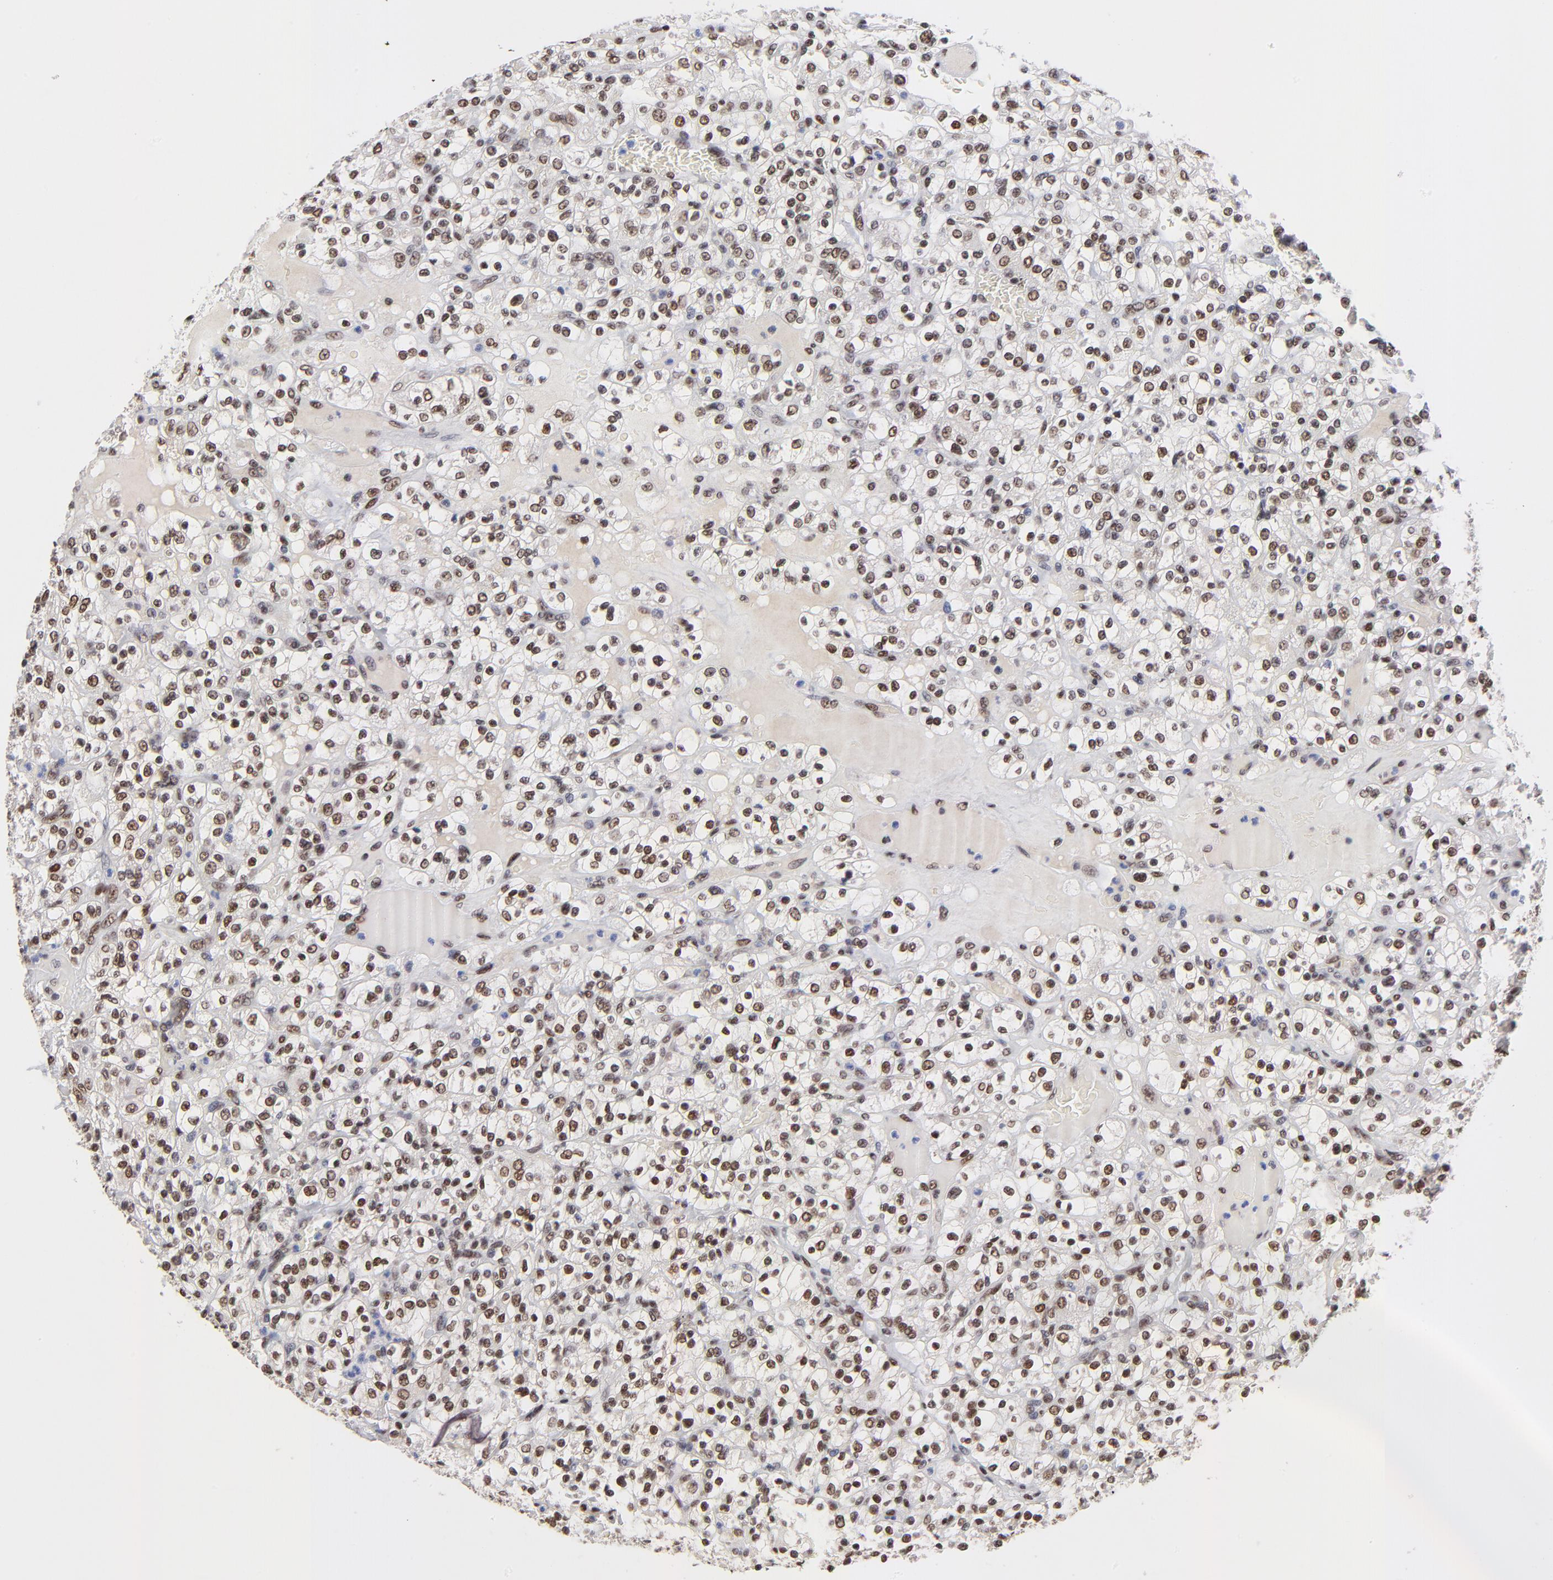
{"staining": {"intensity": "strong", "quantity": ">75%", "location": "nuclear"}, "tissue": "renal cancer", "cell_type": "Tumor cells", "image_type": "cancer", "snomed": [{"axis": "morphology", "description": "Normal tissue, NOS"}, {"axis": "morphology", "description": "Adenocarcinoma, NOS"}, {"axis": "topography", "description": "Kidney"}], "caption": "Immunohistochemistry image of neoplastic tissue: renal cancer stained using immunohistochemistry shows high levels of strong protein expression localized specifically in the nuclear of tumor cells, appearing as a nuclear brown color.", "gene": "ZMYM3", "patient": {"sex": "female", "age": 72}}